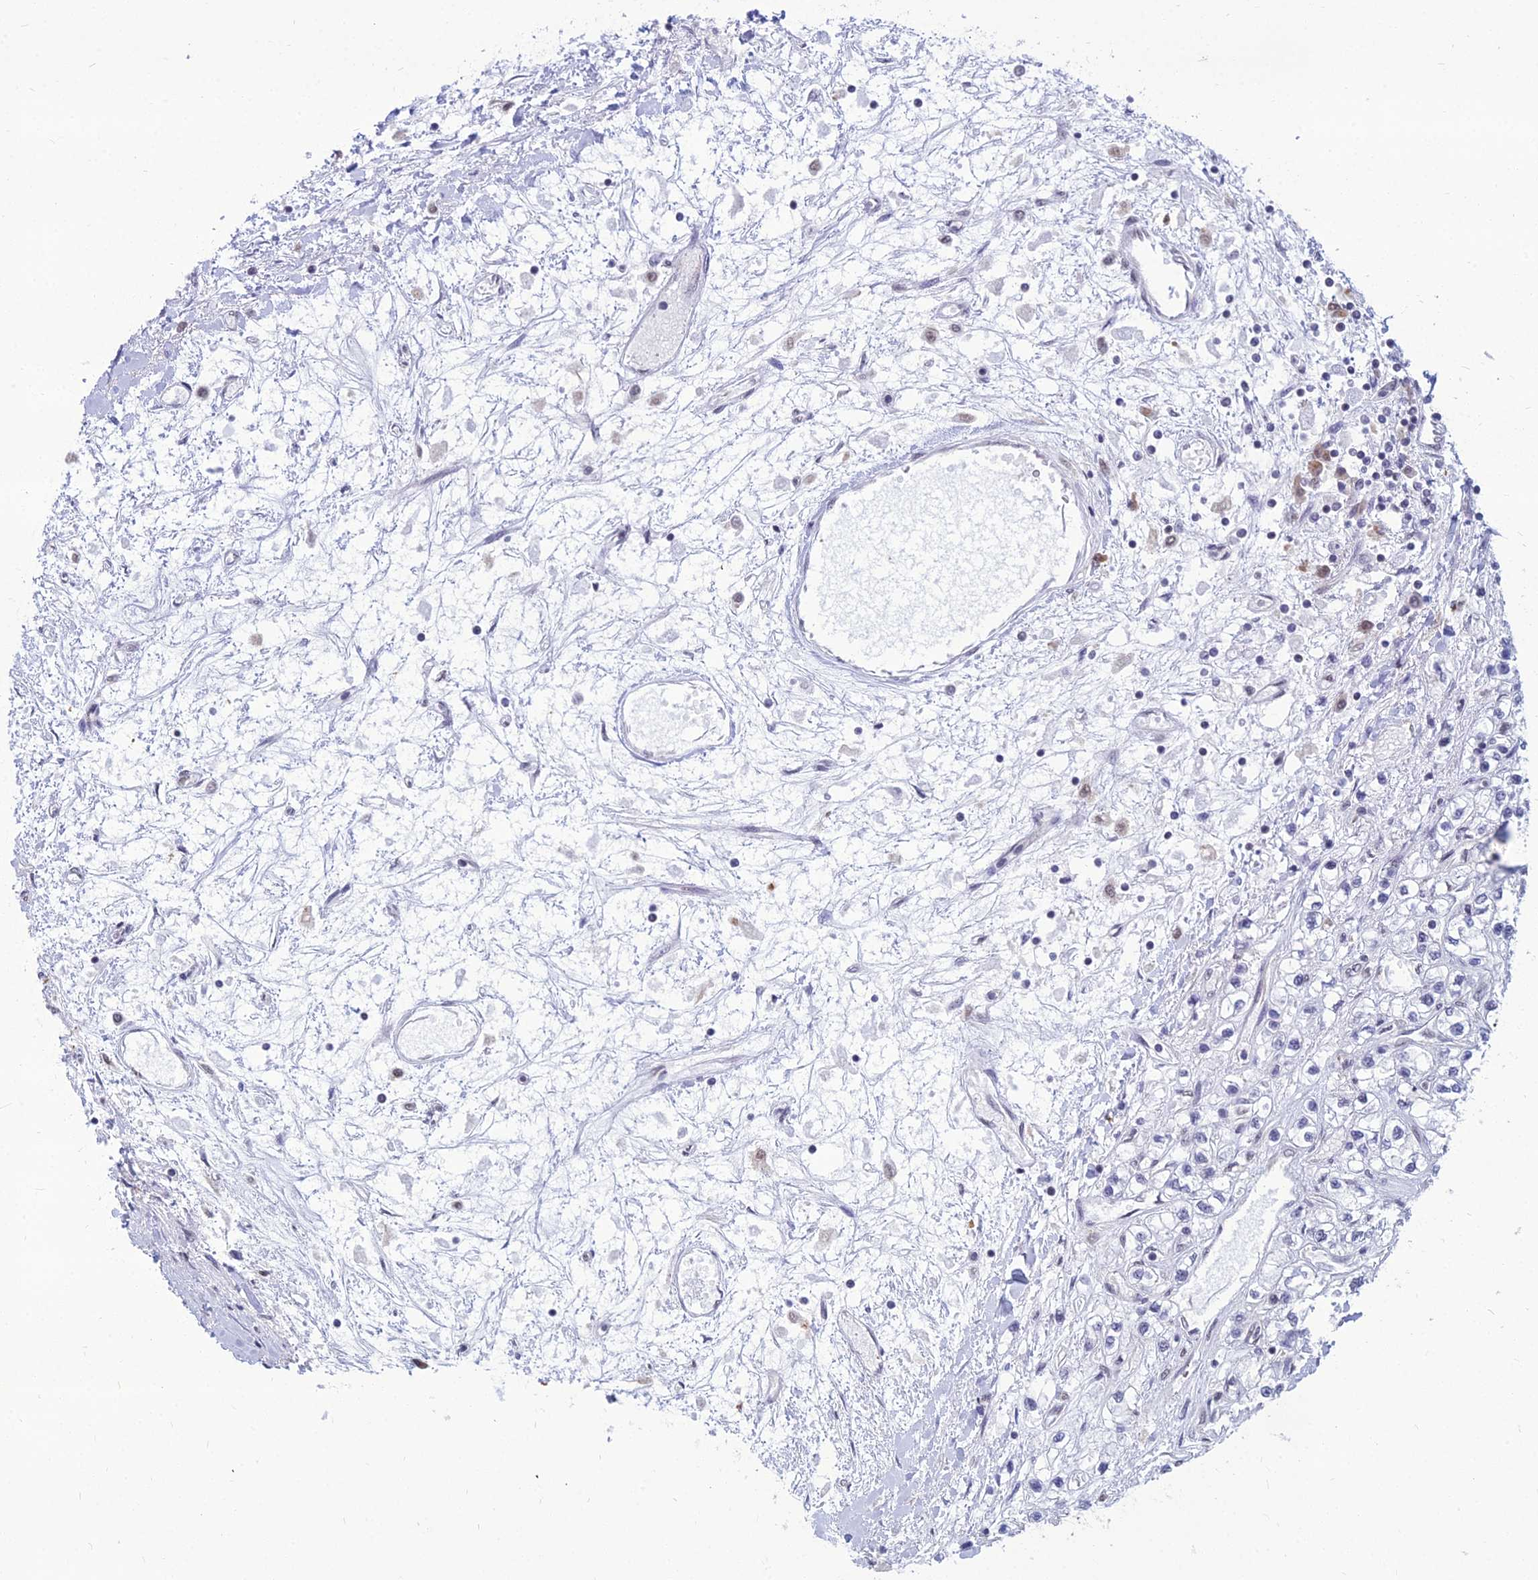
{"staining": {"intensity": "weak", "quantity": "<25%", "location": "nuclear"}, "tissue": "renal cancer", "cell_type": "Tumor cells", "image_type": "cancer", "snomed": [{"axis": "morphology", "description": "Adenocarcinoma, NOS"}, {"axis": "topography", "description": "Kidney"}], "caption": "Adenocarcinoma (renal) was stained to show a protein in brown. There is no significant staining in tumor cells.", "gene": "SRSF7", "patient": {"sex": "male", "age": 80}}